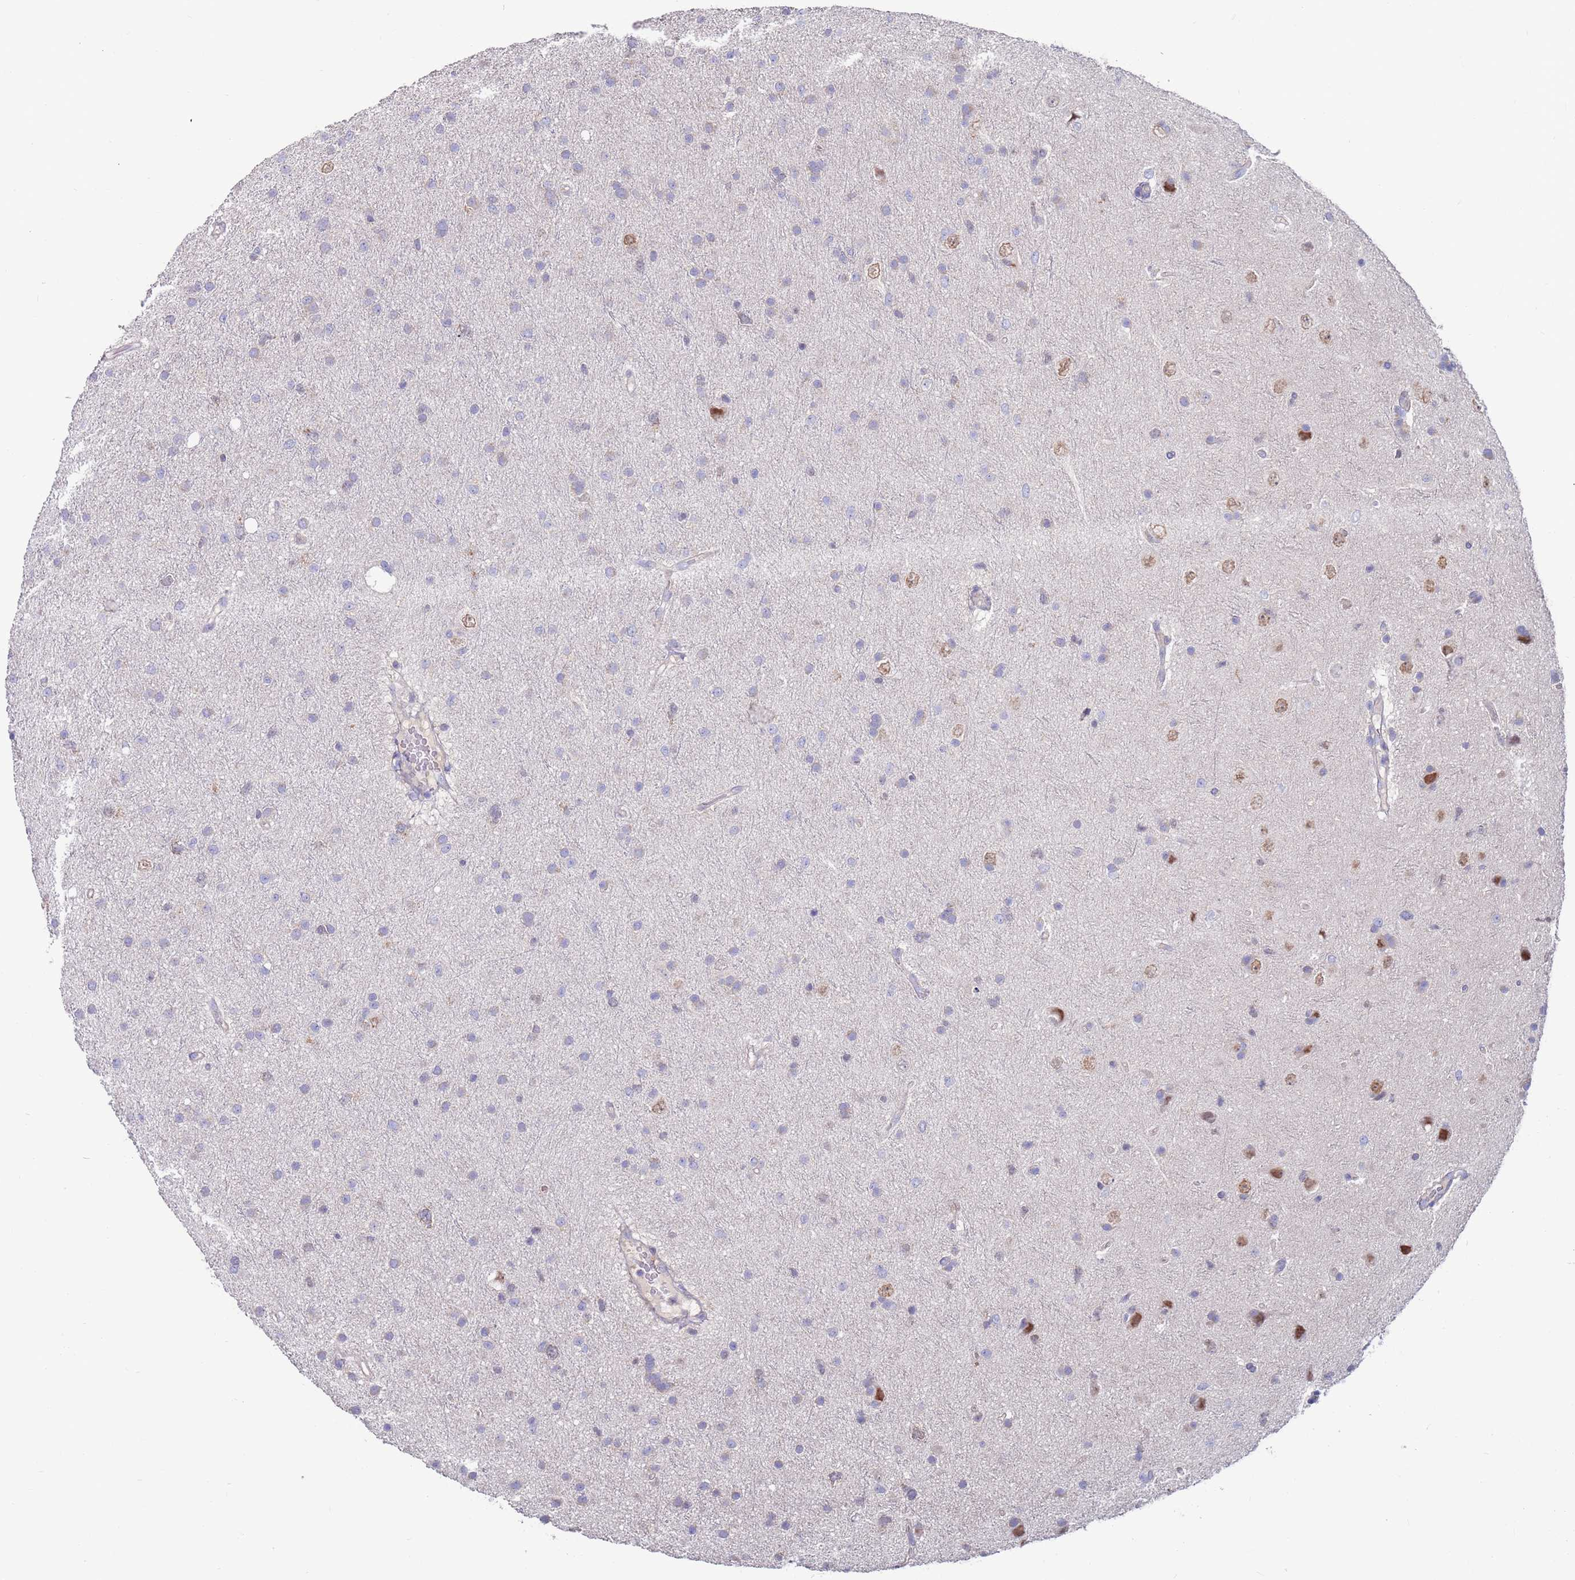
{"staining": {"intensity": "negative", "quantity": "none", "location": "none"}, "tissue": "glioma", "cell_type": "Tumor cells", "image_type": "cancer", "snomed": [{"axis": "morphology", "description": "Glioma, malignant, Low grade"}, {"axis": "topography", "description": "Cerebral cortex"}], "caption": "The photomicrograph demonstrates no significant expression in tumor cells of glioma.", "gene": "KRTCAP3", "patient": {"sex": "female", "age": 39}}